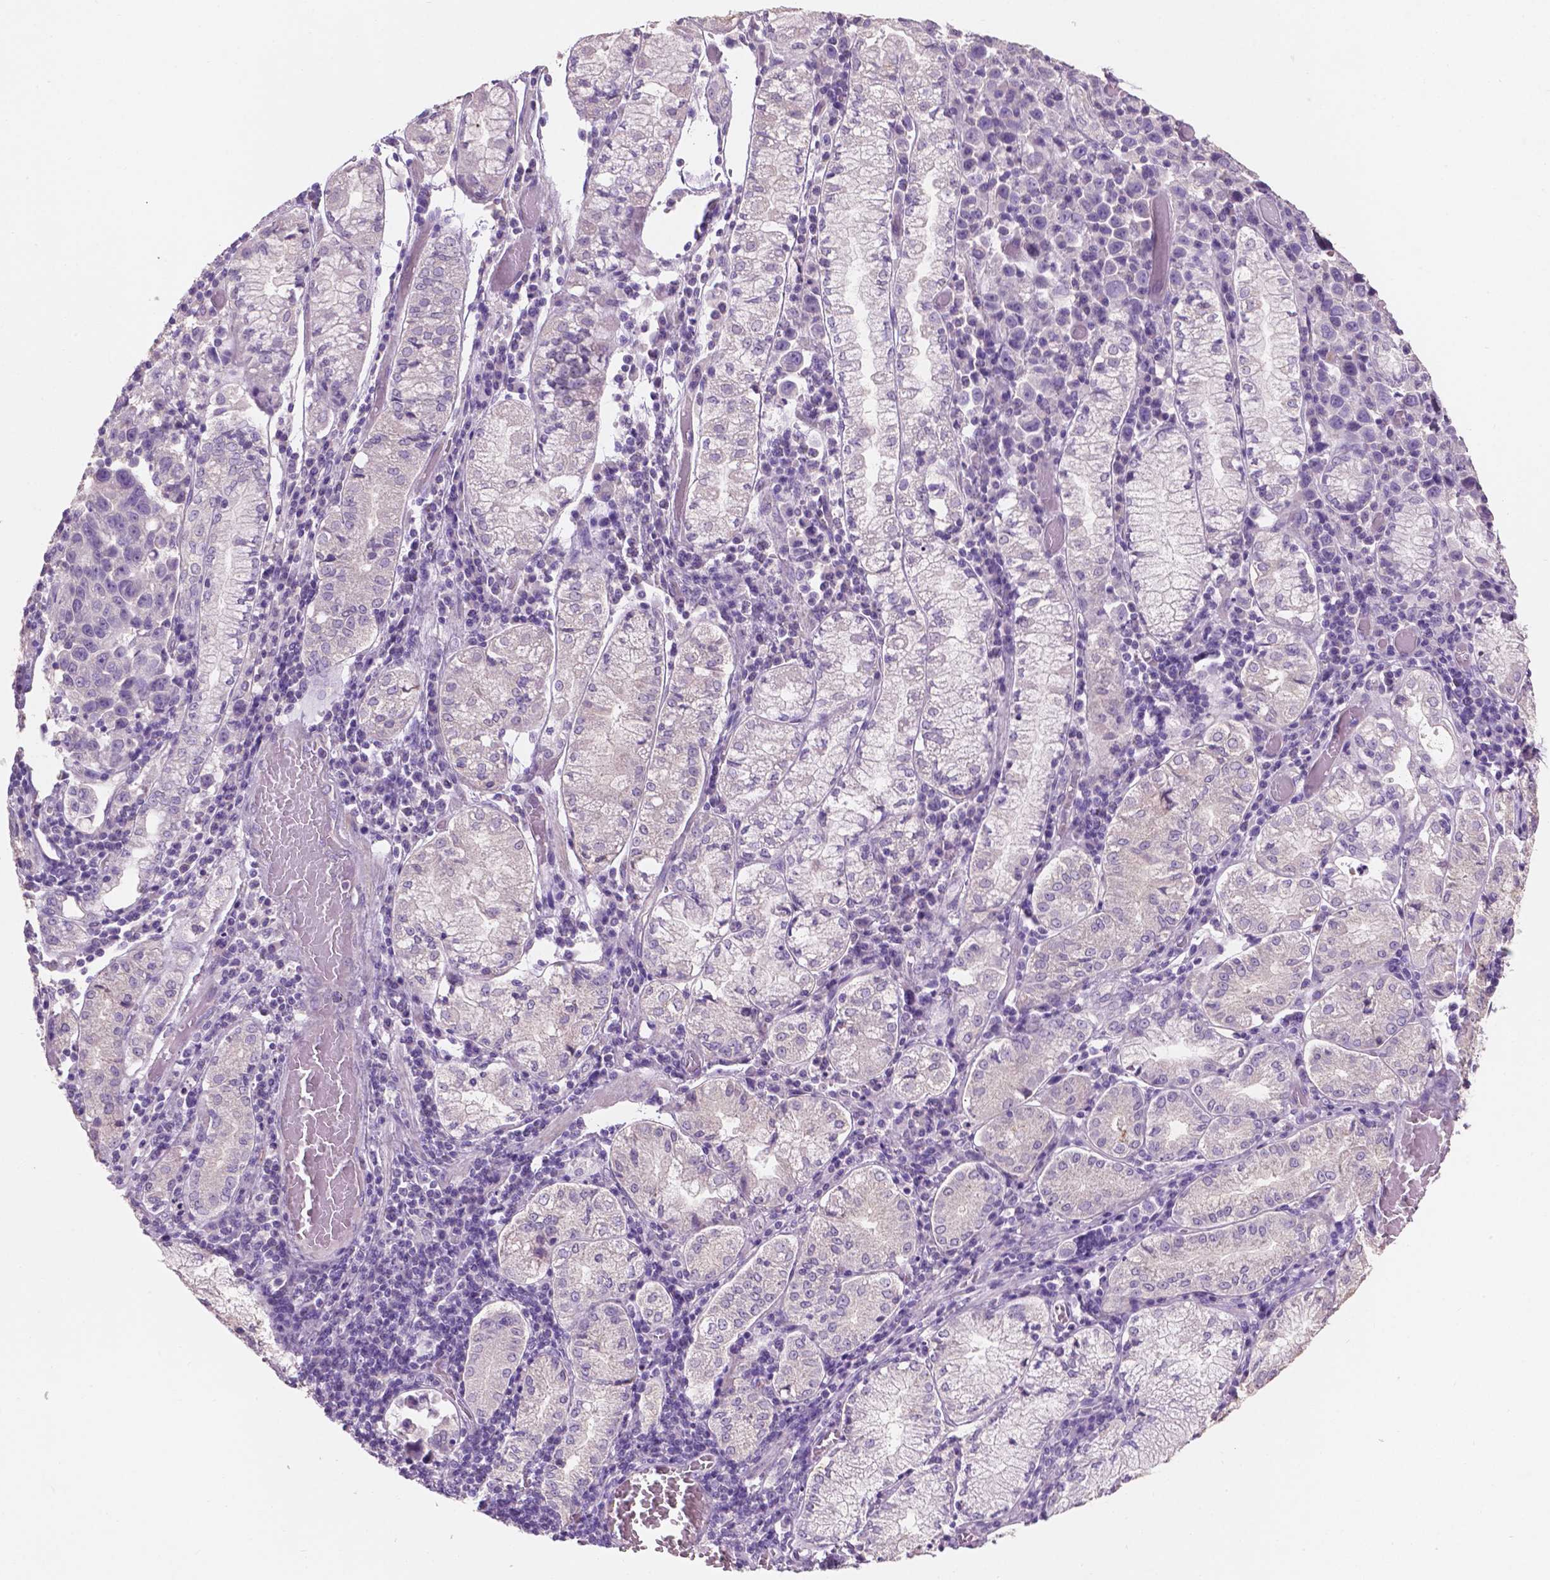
{"staining": {"intensity": "negative", "quantity": "none", "location": "none"}, "tissue": "stomach cancer", "cell_type": "Tumor cells", "image_type": "cancer", "snomed": [{"axis": "morphology", "description": "Adenocarcinoma, NOS"}, {"axis": "topography", "description": "Stomach"}], "caption": "An IHC histopathology image of adenocarcinoma (stomach) is shown. There is no staining in tumor cells of adenocarcinoma (stomach).", "gene": "SBSN", "patient": {"sex": "male", "age": 93}}